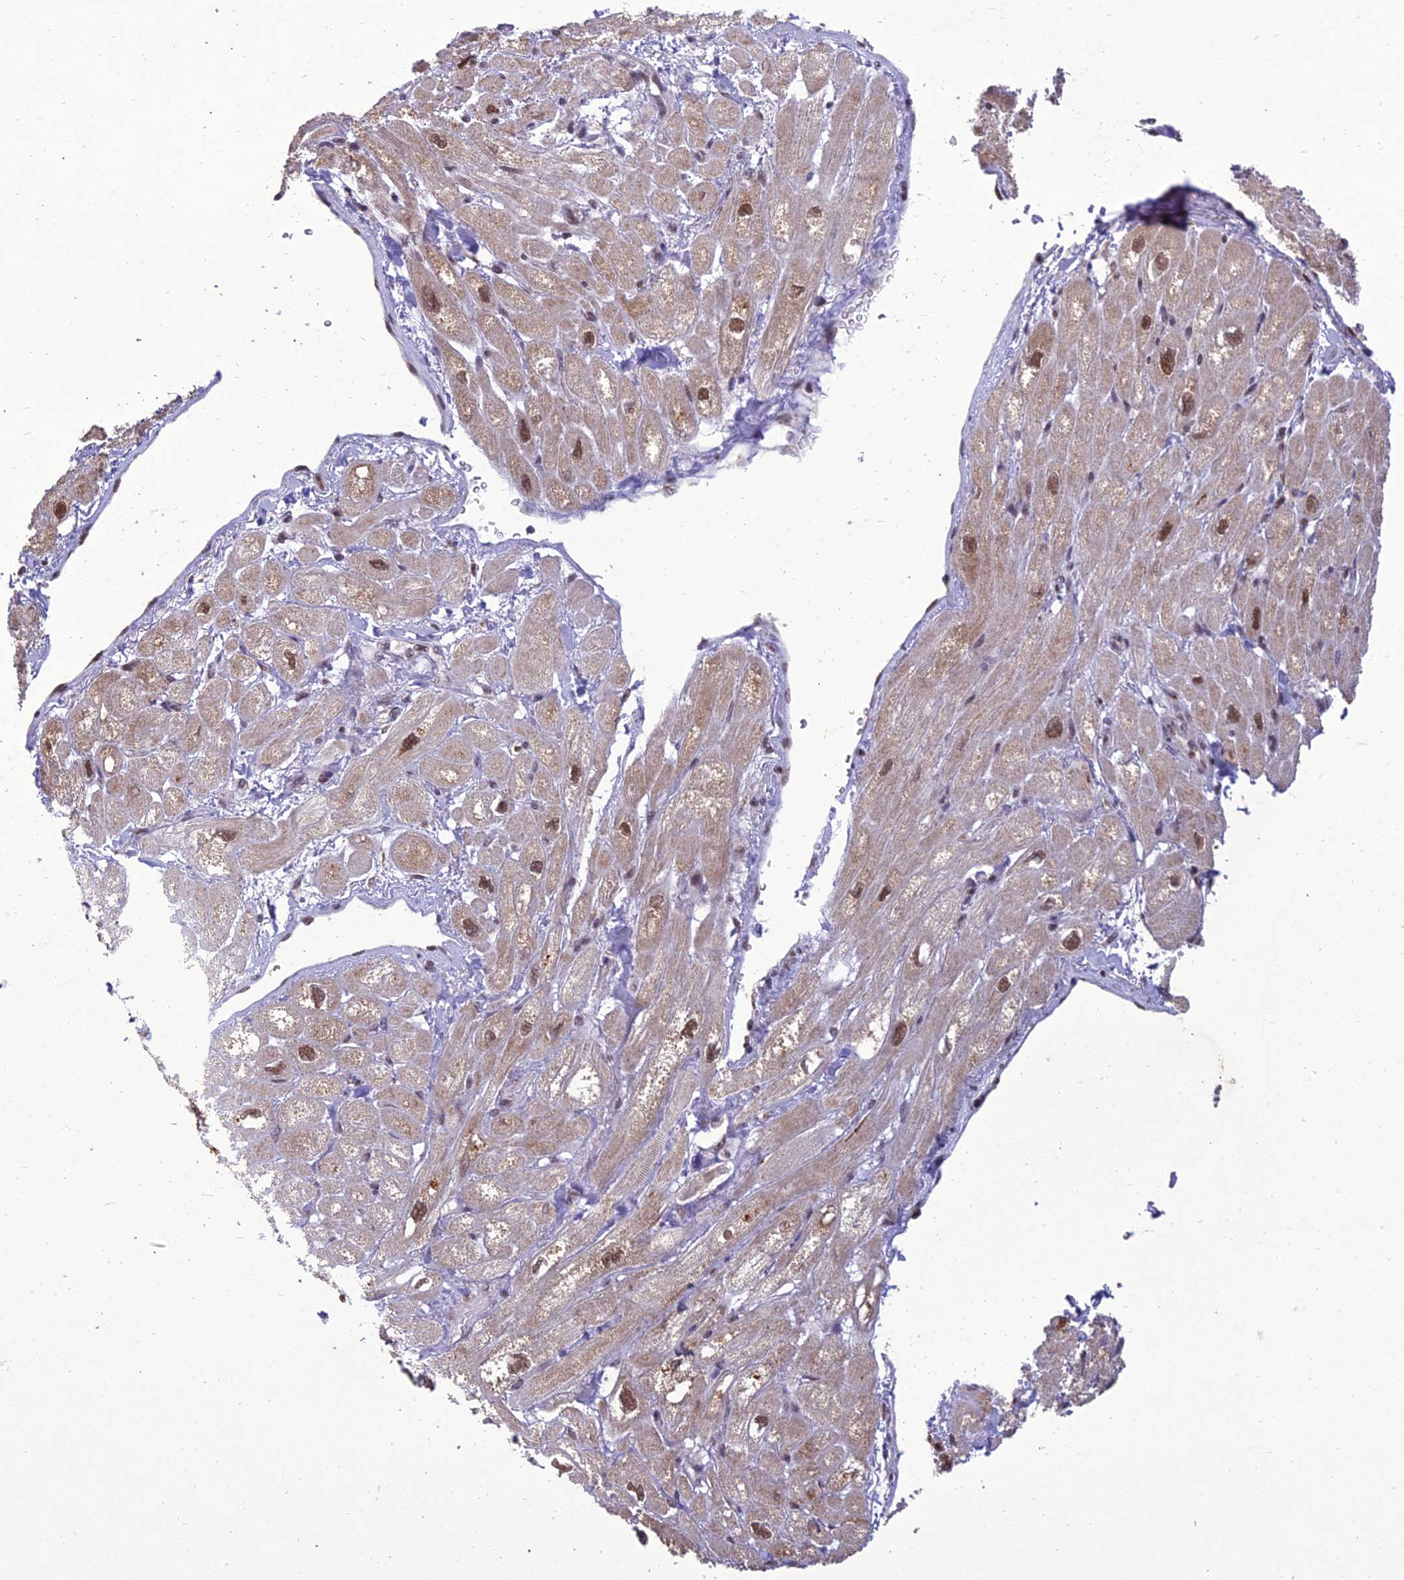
{"staining": {"intensity": "moderate", "quantity": "25%-75%", "location": "cytoplasmic/membranous,nuclear"}, "tissue": "heart muscle", "cell_type": "Cardiomyocytes", "image_type": "normal", "snomed": [{"axis": "morphology", "description": "Normal tissue, NOS"}, {"axis": "topography", "description": "Heart"}], "caption": "The histopathology image reveals staining of normal heart muscle, revealing moderate cytoplasmic/membranous,nuclear protein positivity (brown color) within cardiomyocytes. (Brightfield microscopy of DAB IHC at high magnification).", "gene": "RANBP3", "patient": {"sex": "male", "age": 65}}